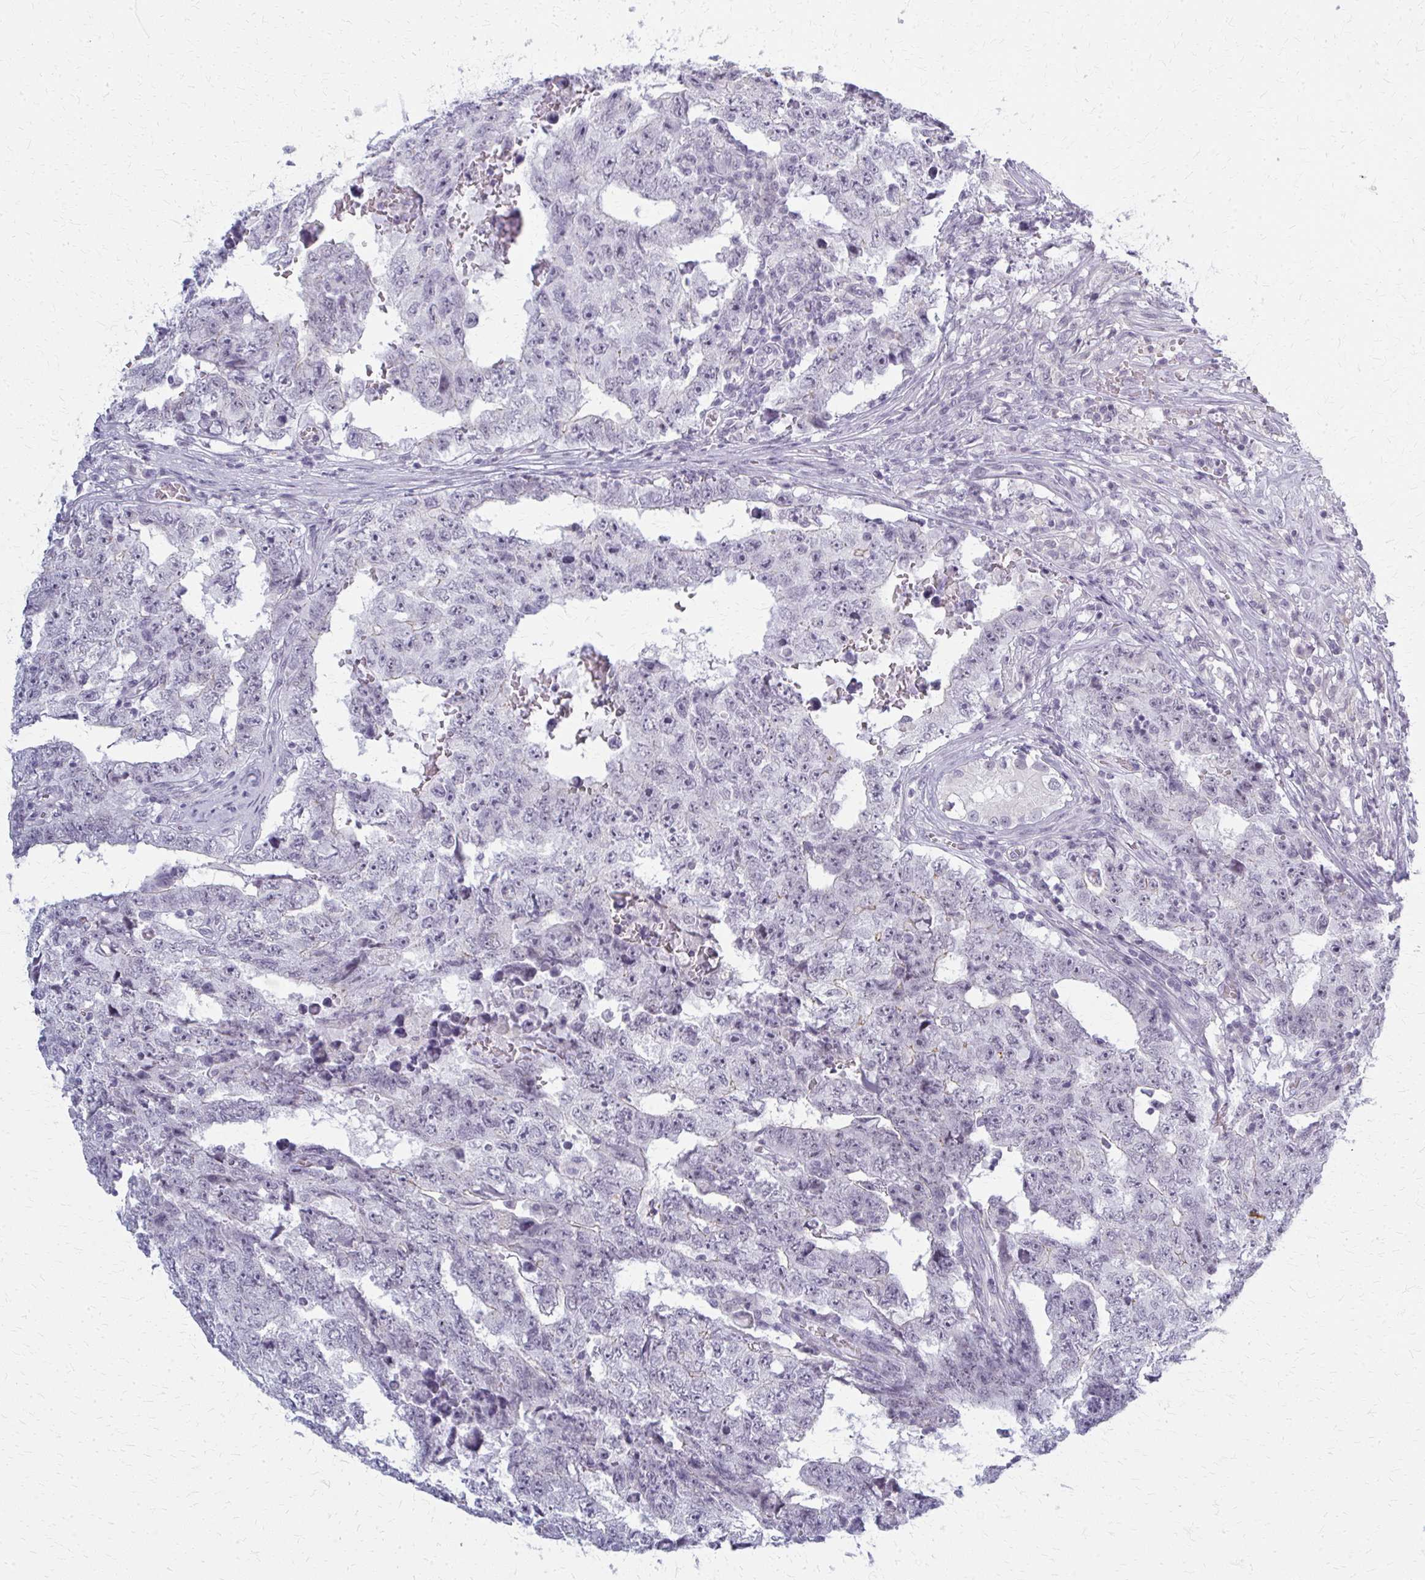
{"staining": {"intensity": "negative", "quantity": "none", "location": "none"}, "tissue": "testis cancer", "cell_type": "Tumor cells", "image_type": "cancer", "snomed": [{"axis": "morphology", "description": "Carcinoma, Embryonal, NOS"}, {"axis": "topography", "description": "Testis"}], "caption": "Tumor cells are negative for brown protein staining in testis cancer (embryonal carcinoma).", "gene": "CASQ2", "patient": {"sex": "male", "age": 25}}